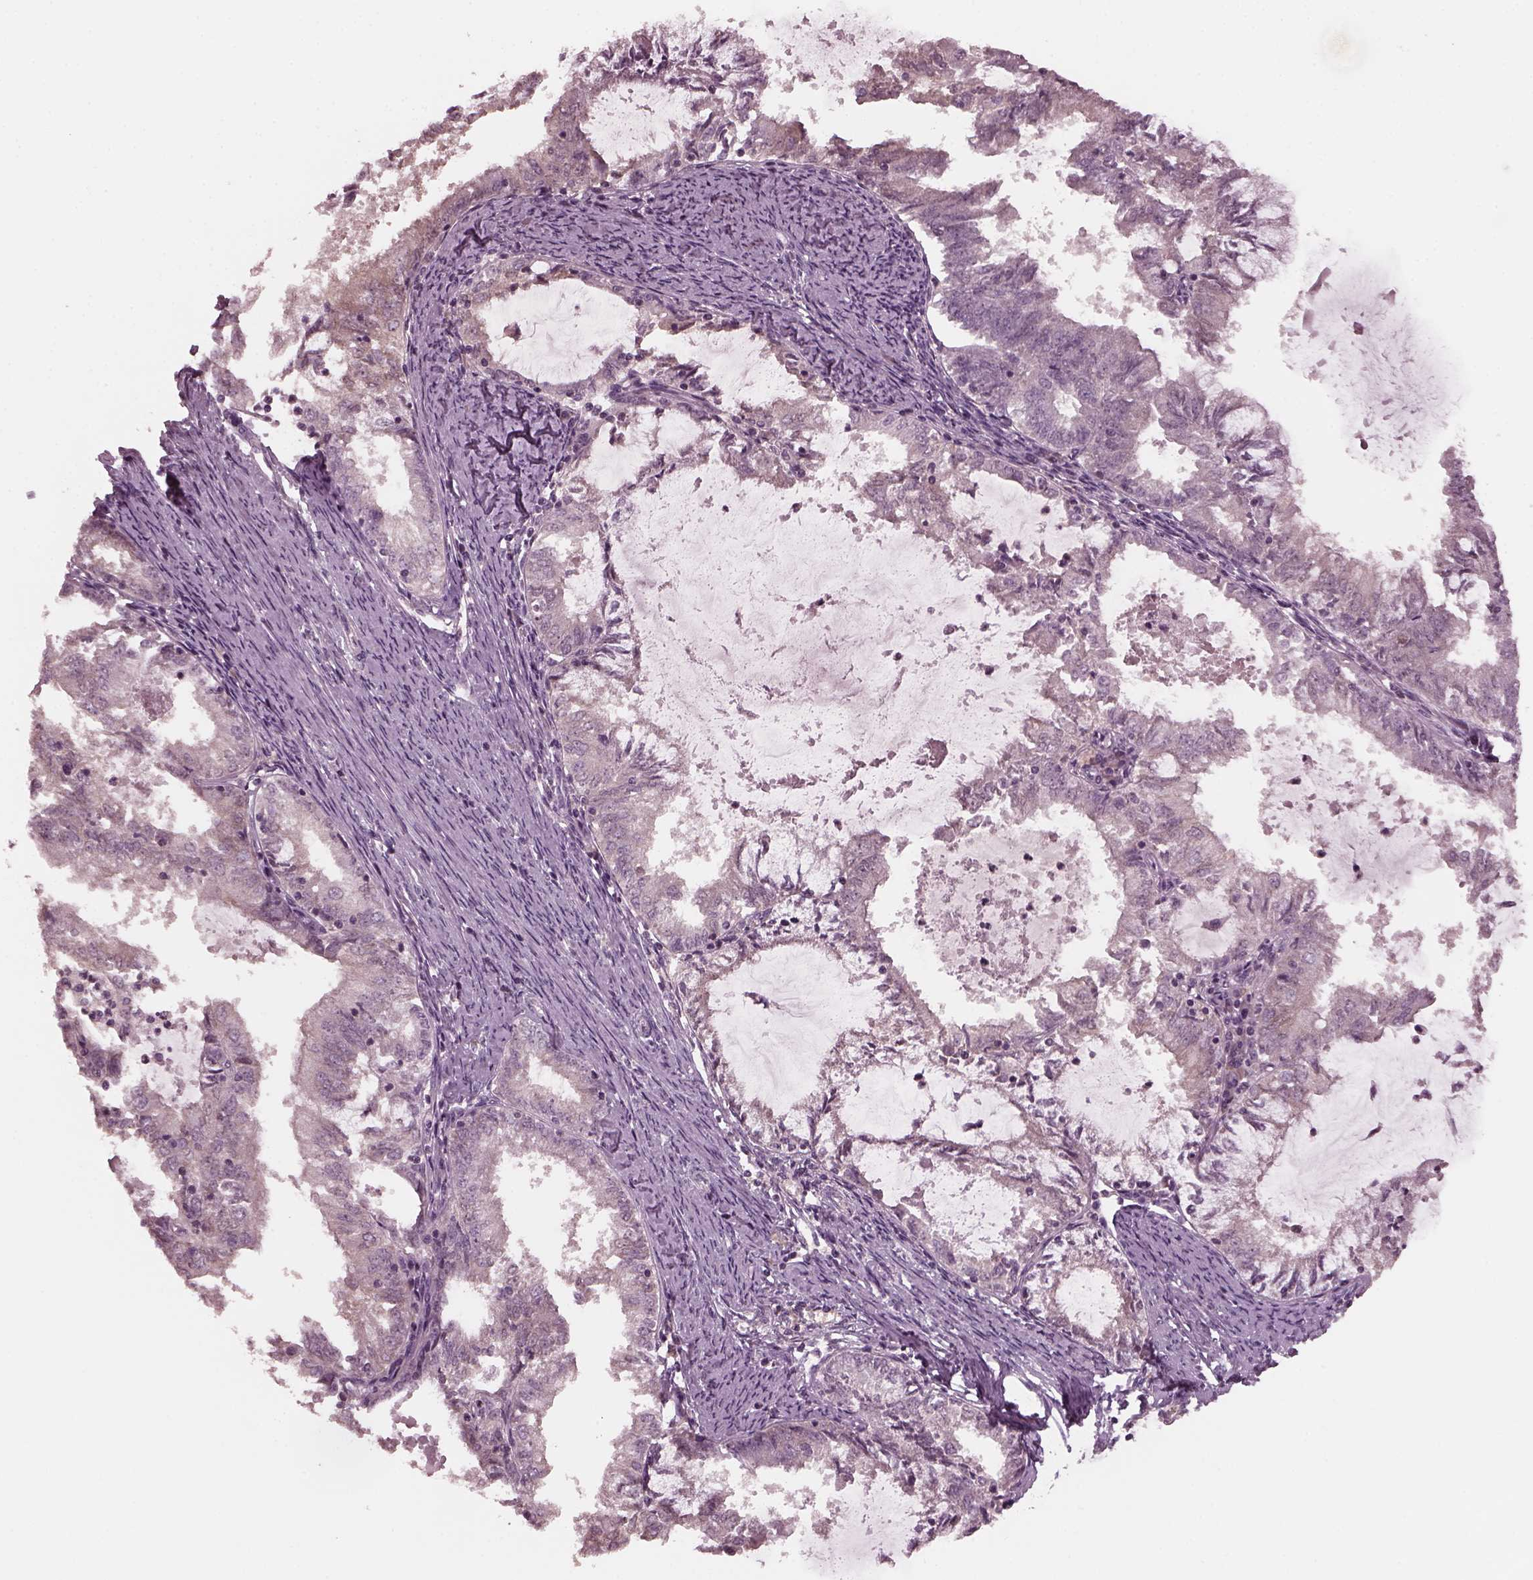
{"staining": {"intensity": "negative", "quantity": "none", "location": "none"}, "tissue": "endometrial cancer", "cell_type": "Tumor cells", "image_type": "cancer", "snomed": [{"axis": "morphology", "description": "Adenocarcinoma, NOS"}, {"axis": "topography", "description": "Endometrium"}], "caption": "A high-resolution image shows immunohistochemistry staining of endometrial cancer (adenocarcinoma), which exhibits no significant expression in tumor cells.", "gene": "PORCN", "patient": {"sex": "female", "age": 57}}